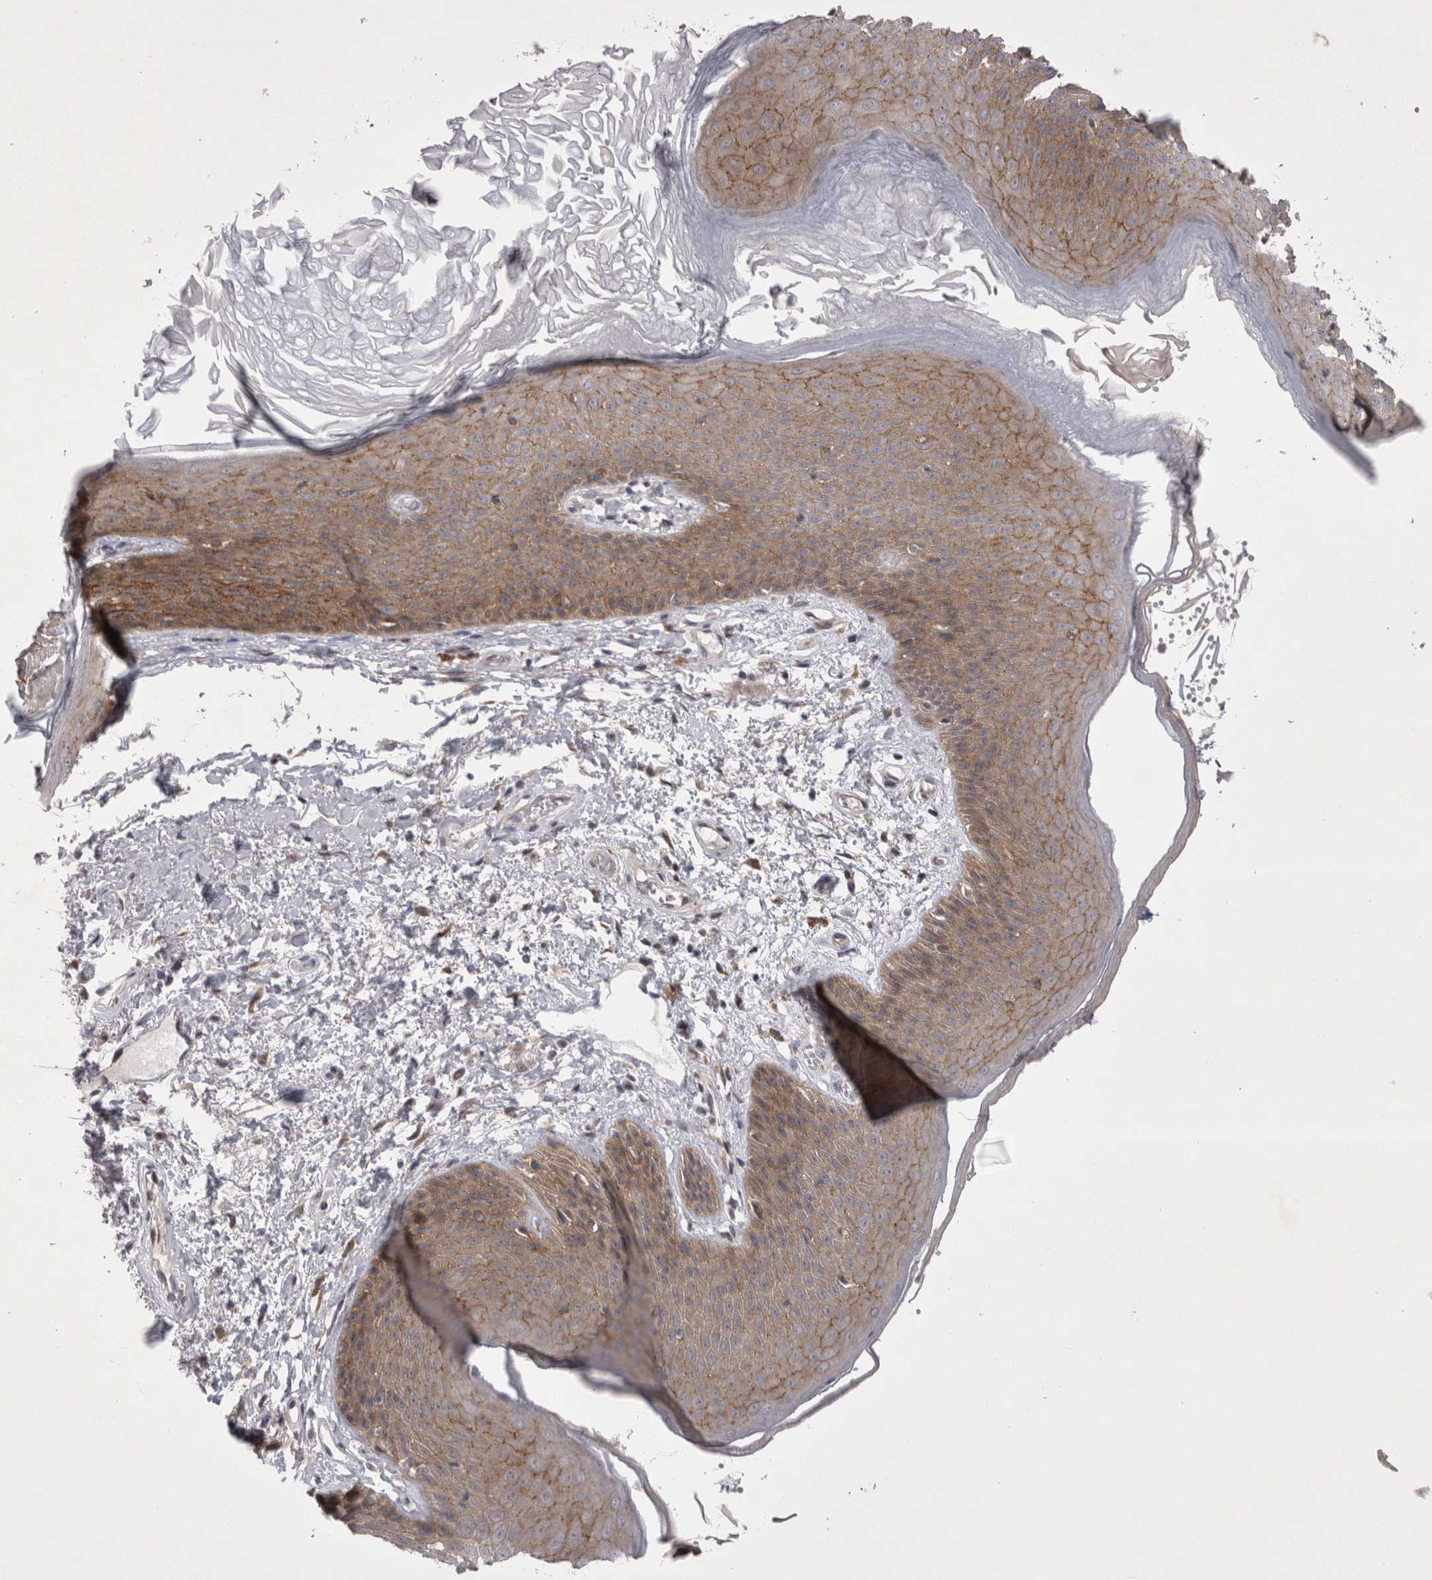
{"staining": {"intensity": "moderate", "quantity": ">75%", "location": "cytoplasmic/membranous"}, "tissue": "skin", "cell_type": "Epidermal cells", "image_type": "normal", "snomed": [{"axis": "morphology", "description": "Normal tissue, NOS"}, {"axis": "topography", "description": "Anal"}], "caption": "Human skin stained with a brown dye shows moderate cytoplasmic/membranous positive staining in about >75% of epidermal cells.", "gene": "NENF", "patient": {"sex": "male", "age": 74}}